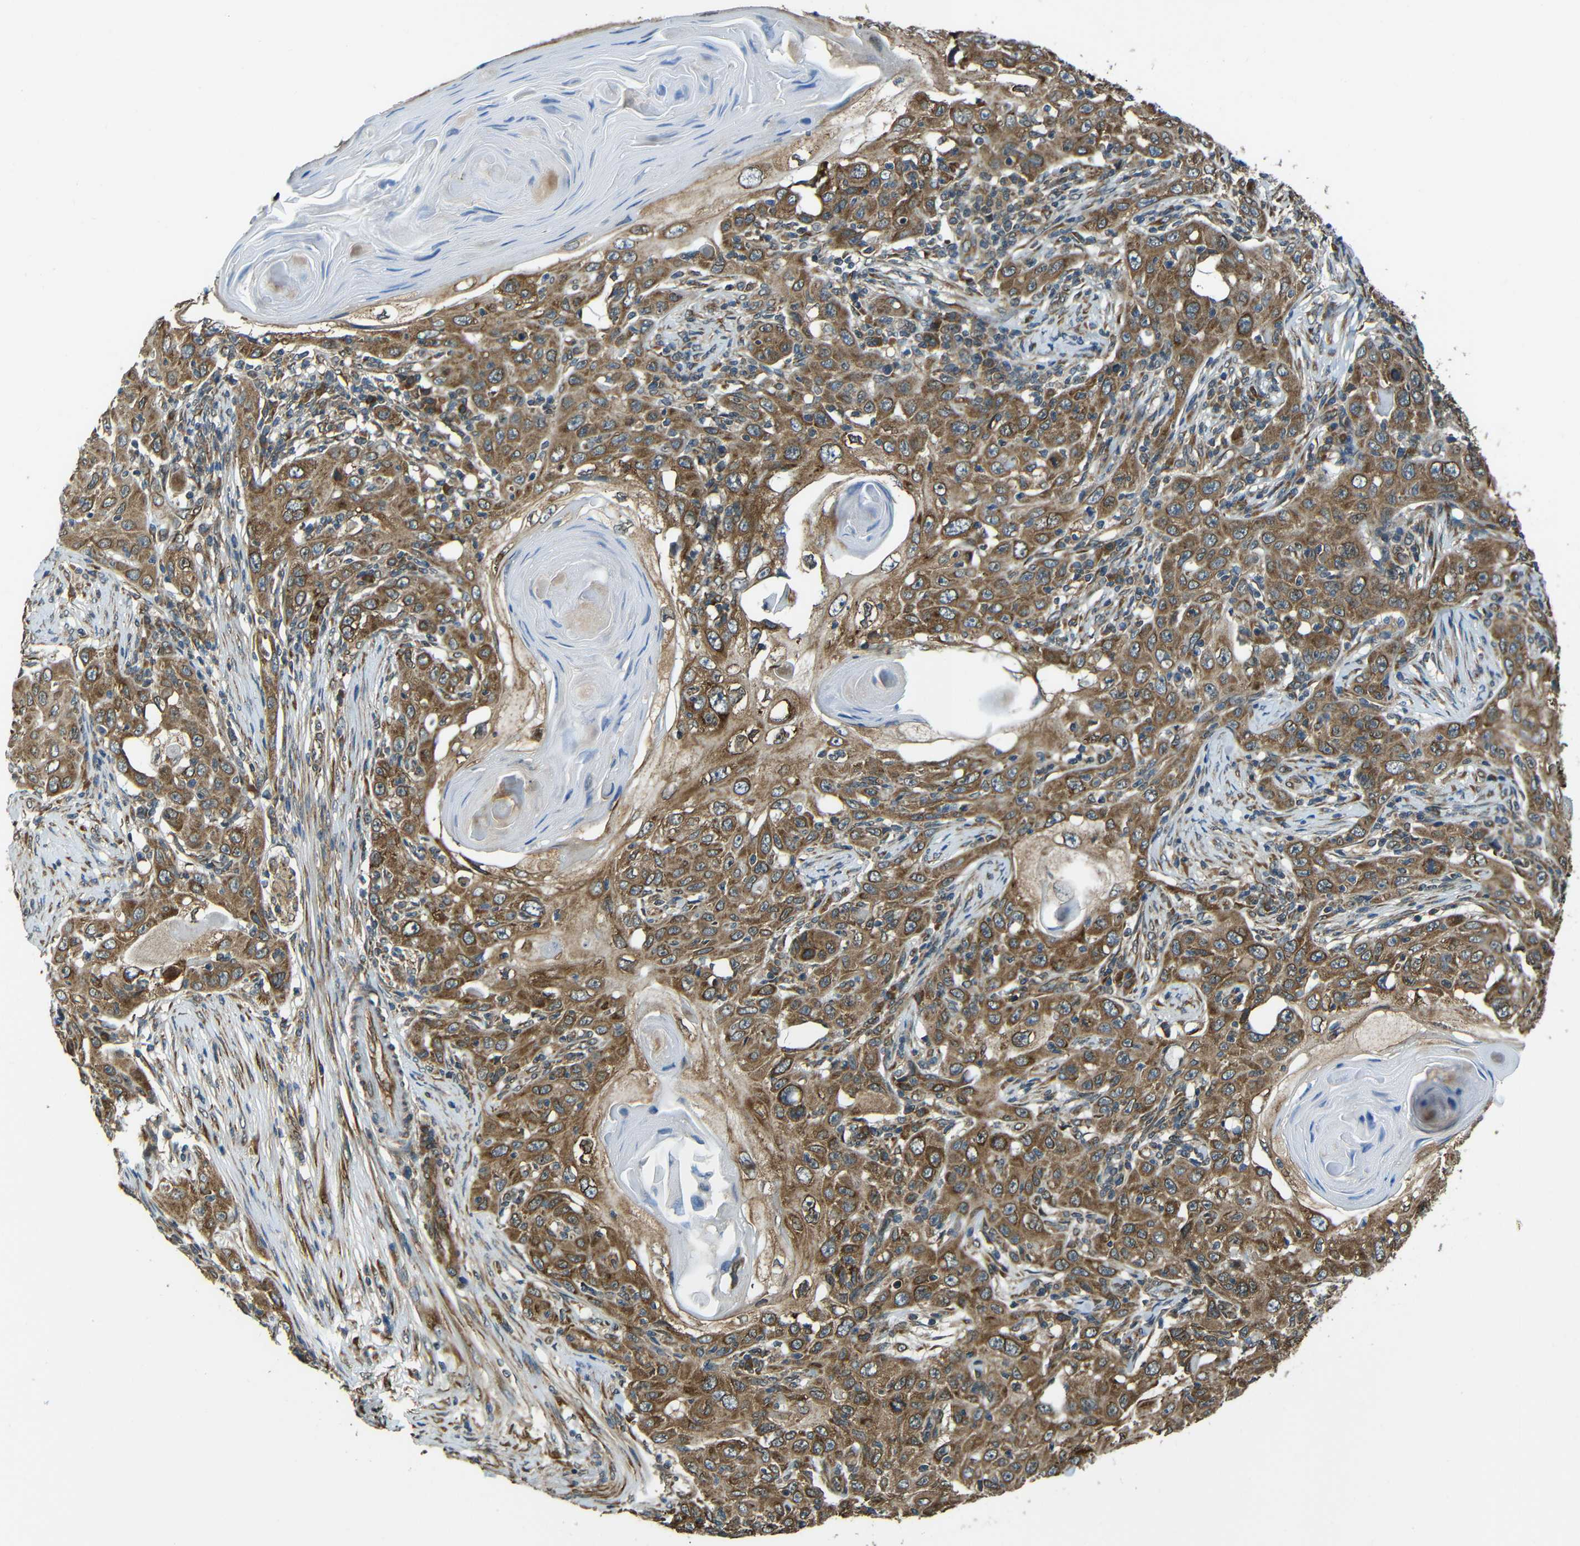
{"staining": {"intensity": "strong", "quantity": "25%-75%", "location": "cytoplasmic/membranous"}, "tissue": "skin cancer", "cell_type": "Tumor cells", "image_type": "cancer", "snomed": [{"axis": "morphology", "description": "Squamous cell carcinoma, NOS"}, {"axis": "topography", "description": "Skin"}], "caption": "Immunohistochemistry photomicrograph of neoplastic tissue: human skin squamous cell carcinoma stained using immunohistochemistry (IHC) reveals high levels of strong protein expression localized specifically in the cytoplasmic/membranous of tumor cells, appearing as a cytoplasmic/membranous brown color.", "gene": "VAPB", "patient": {"sex": "female", "age": 88}}